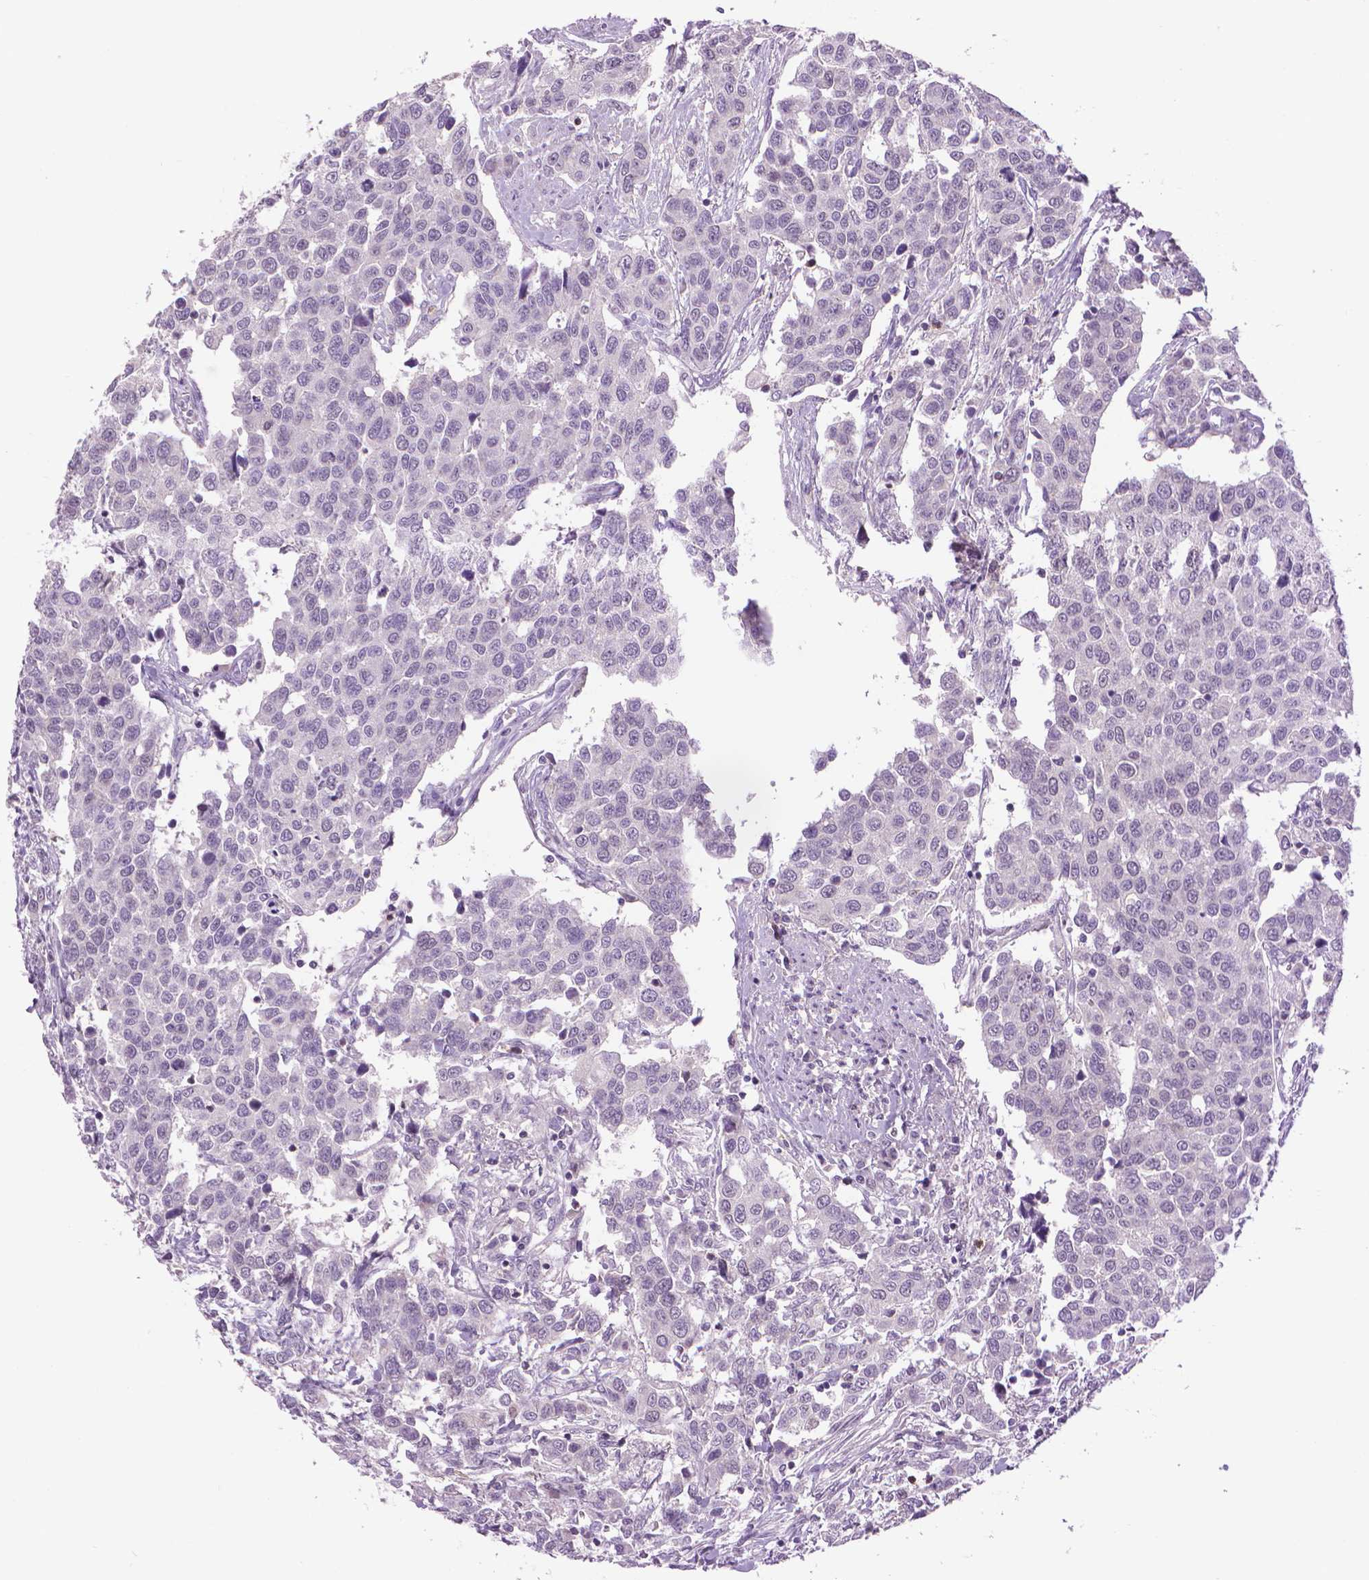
{"staining": {"intensity": "negative", "quantity": "none", "location": "none"}, "tissue": "urothelial cancer", "cell_type": "Tumor cells", "image_type": "cancer", "snomed": [{"axis": "morphology", "description": "Urothelial carcinoma, High grade"}, {"axis": "topography", "description": "Urinary bladder"}], "caption": "Immunohistochemistry (IHC) of urothelial cancer reveals no staining in tumor cells.", "gene": "CDKN2D", "patient": {"sex": "female", "age": 58}}